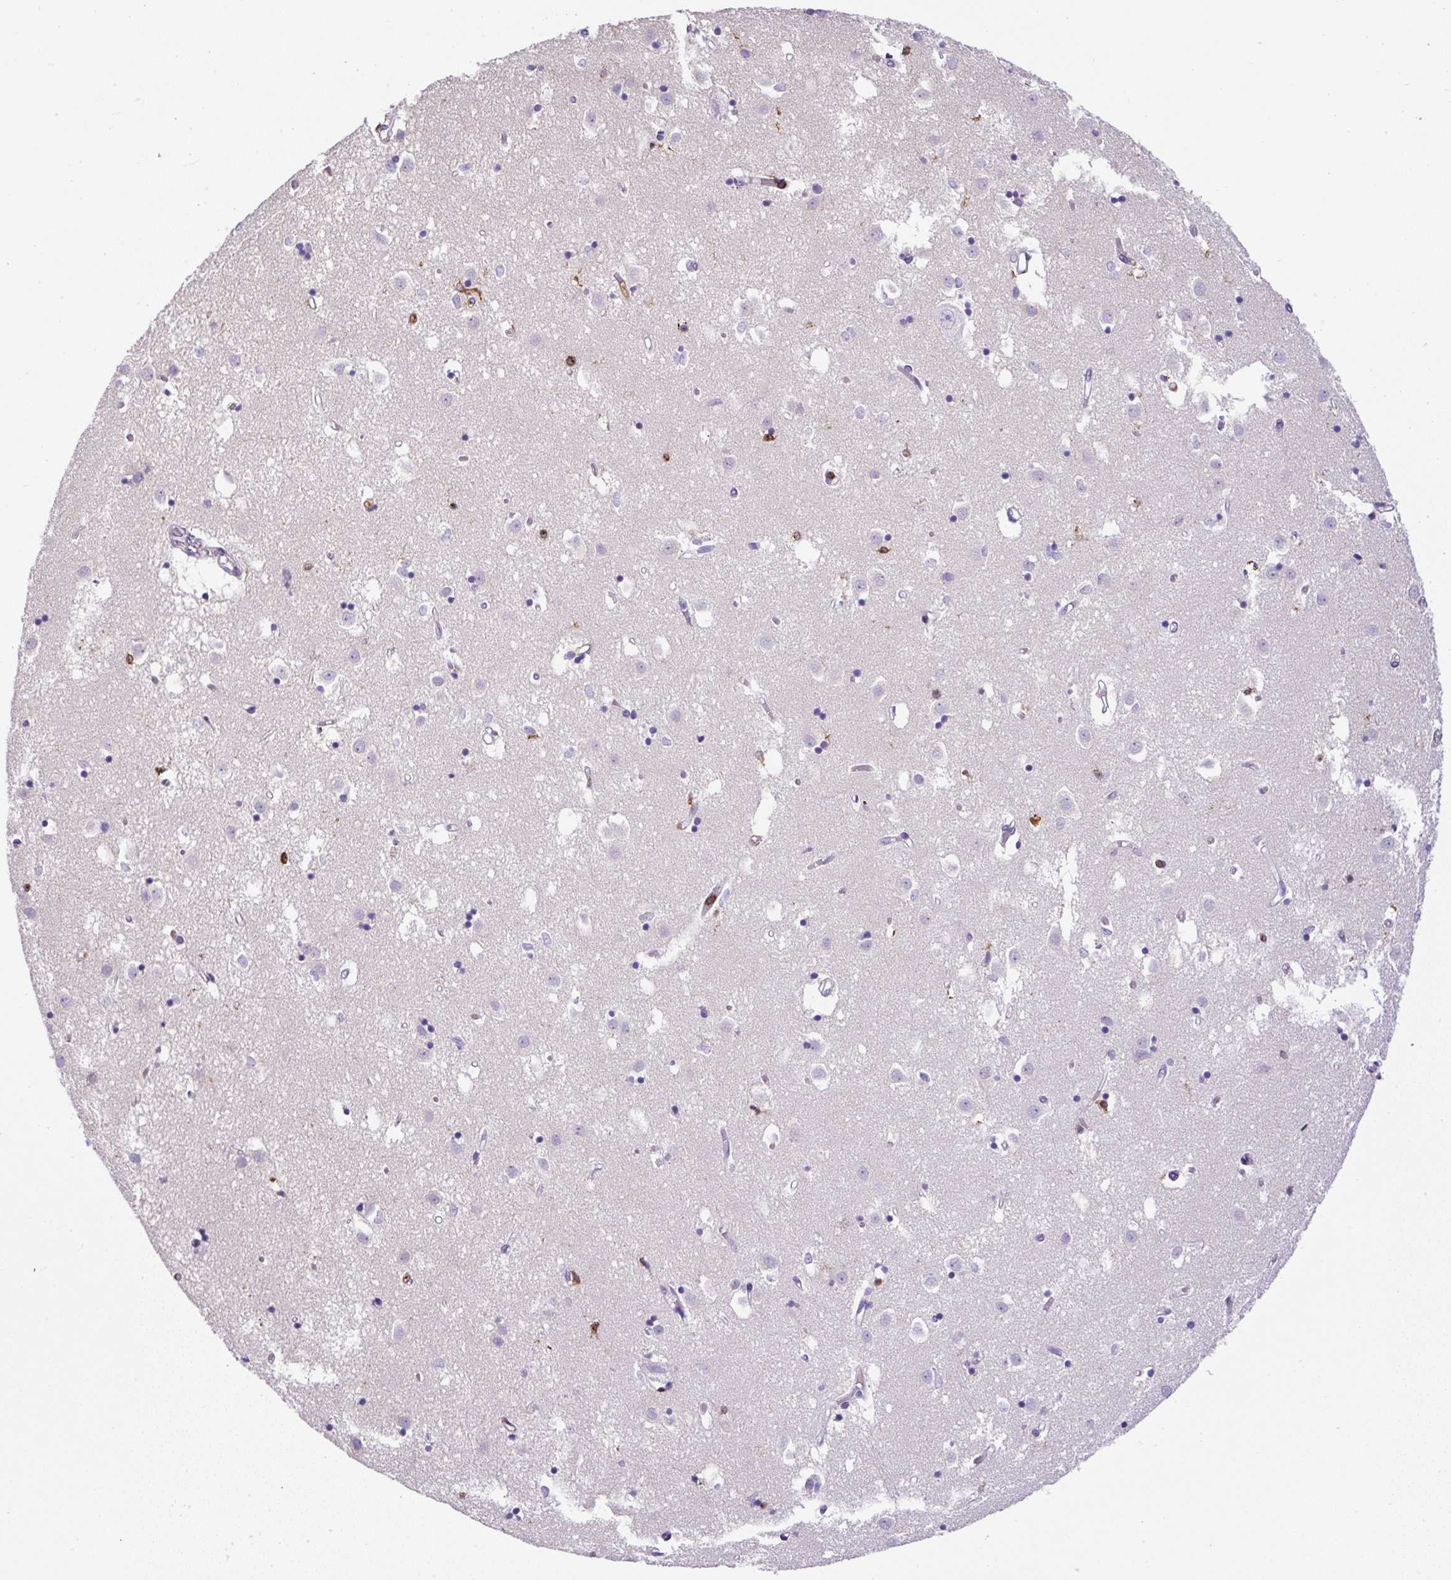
{"staining": {"intensity": "moderate", "quantity": "<25%", "location": "cytoplasmic/membranous"}, "tissue": "caudate", "cell_type": "Glial cells", "image_type": "normal", "snomed": [{"axis": "morphology", "description": "Normal tissue, NOS"}, {"axis": "topography", "description": "Lateral ventricle wall"}], "caption": "Immunohistochemistry (IHC) of unremarkable human caudate demonstrates low levels of moderate cytoplasmic/membranous expression in approximately <25% of glial cells.", "gene": "FAM228B", "patient": {"sex": "male", "age": 70}}